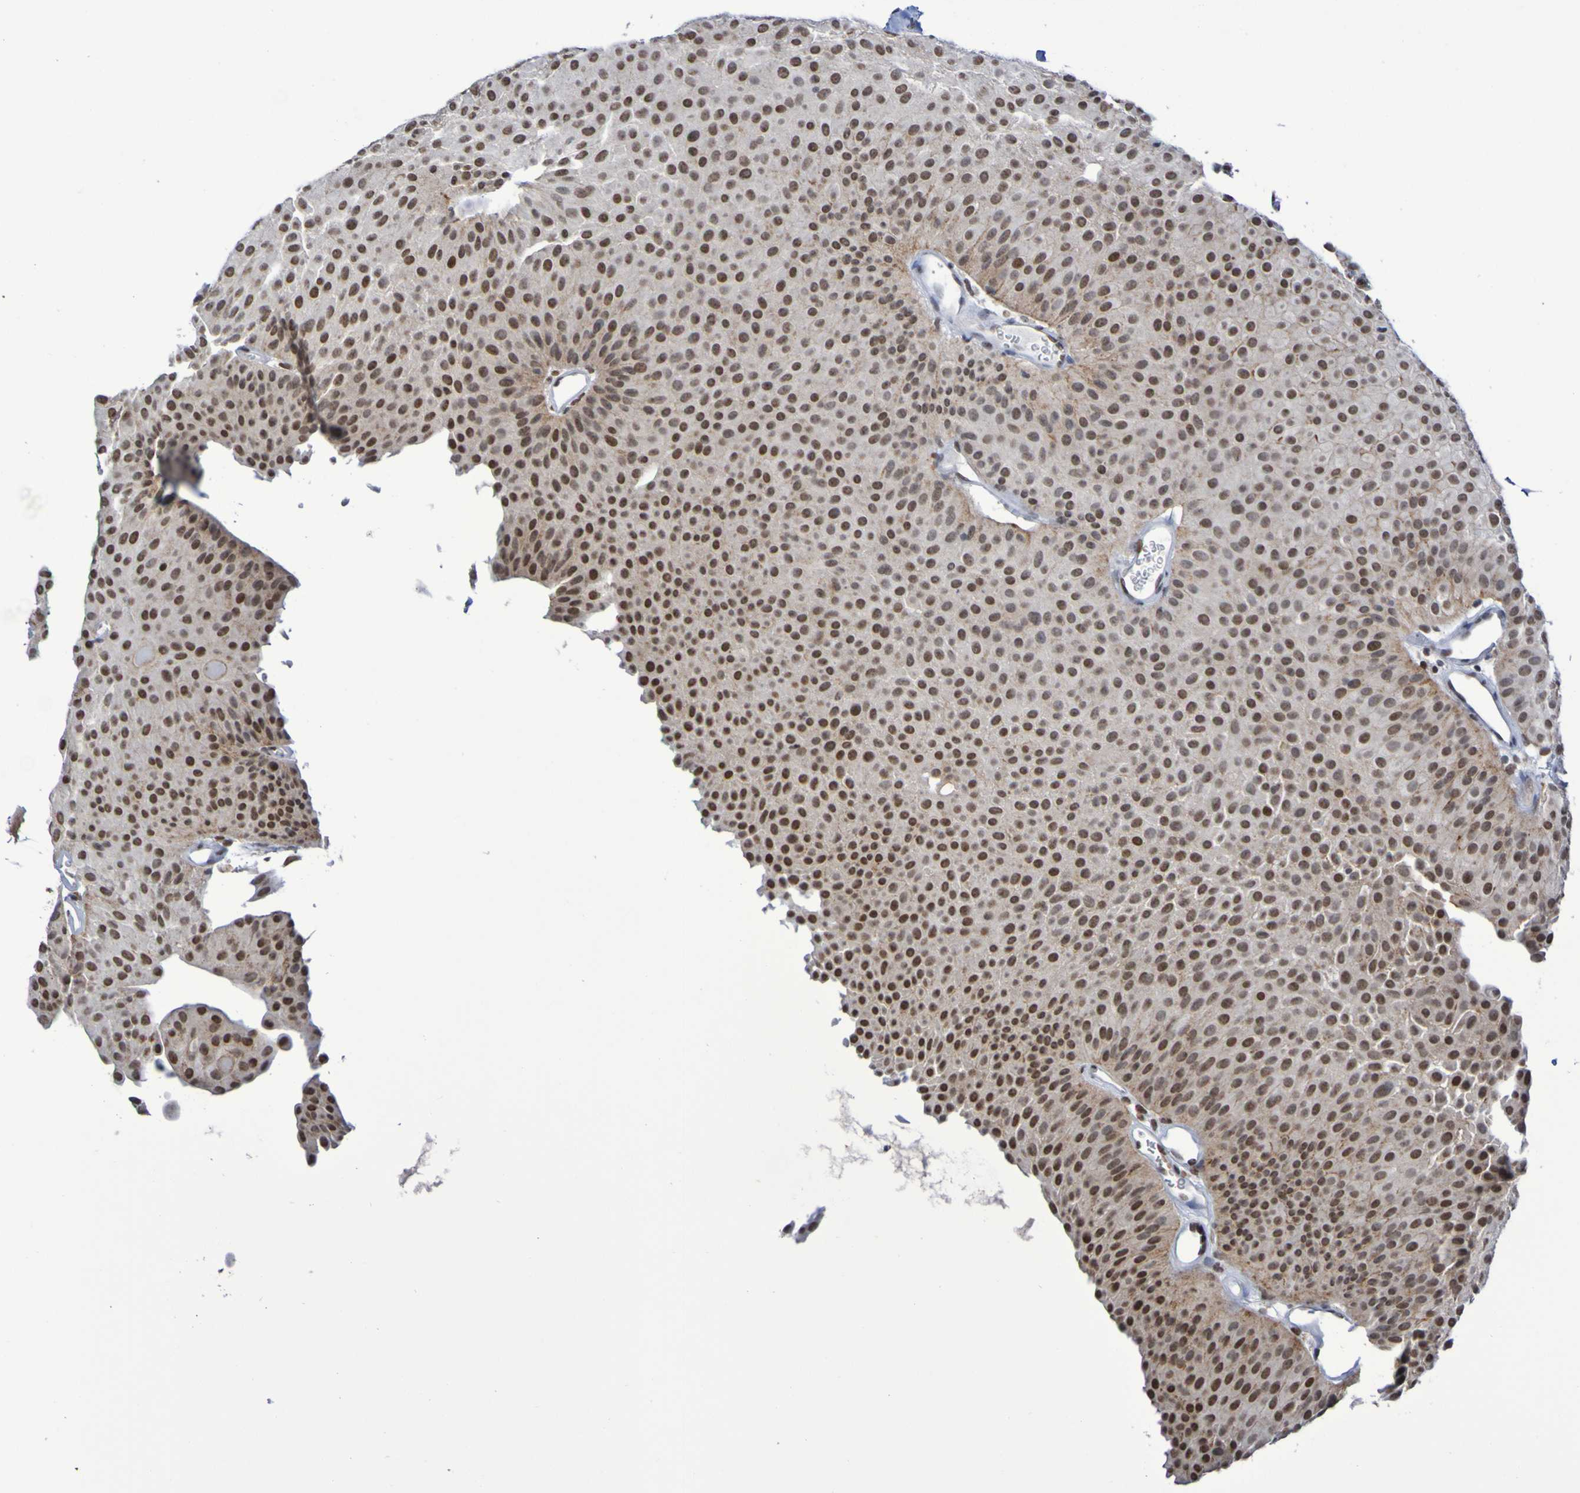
{"staining": {"intensity": "strong", "quantity": ">75%", "location": "nuclear"}, "tissue": "urothelial cancer", "cell_type": "Tumor cells", "image_type": "cancer", "snomed": [{"axis": "morphology", "description": "Urothelial carcinoma, Low grade"}, {"axis": "topography", "description": "Urinary bladder"}], "caption": "The photomicrograph exhibits staining of low-grade urothelial carcinoma, revealing strong nuclear protein positivity (brown color) within tumor cells. (IHC, brightfield microscopy, high magnification).", "gene": "MRTFB", "patient": {"sex": "female", "age": 60}}